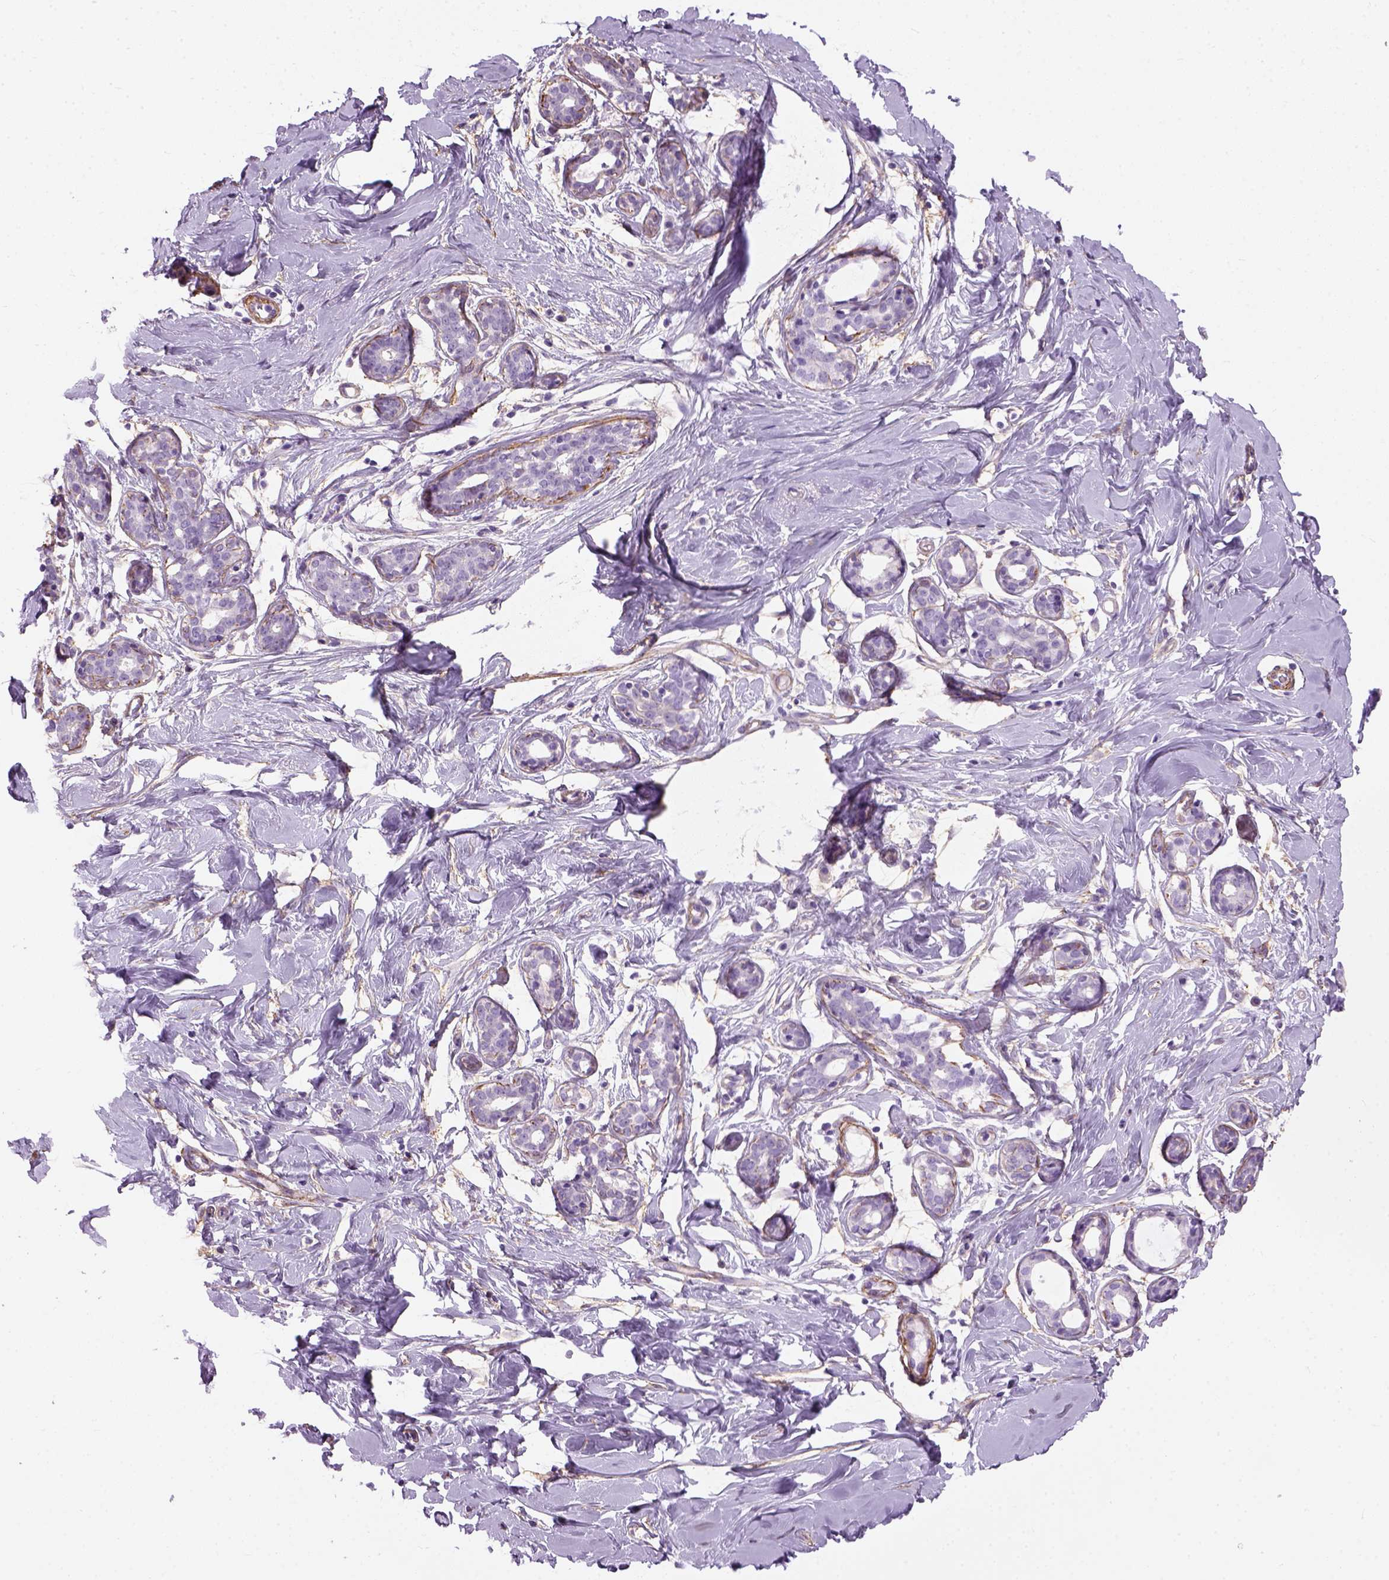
{"staining": {"intensity": "negative", "quantity": "none", "location": "none"}, "tissue": "breast", "cell_type": "Adipocytes", "image_type": "normal", "snomed": [{"axis": "morphology", "description": "Normal tissue, NOS"}, {"axis": "topography", "description": "Breast"}], "caption": "Adipocytes show no significant expression in normal breast. (DAB (3,3'-diaminobenzidine) IHC, high magnification).", "gene": "FAM161A", "patient": {"sex": "female", "age": 27}}